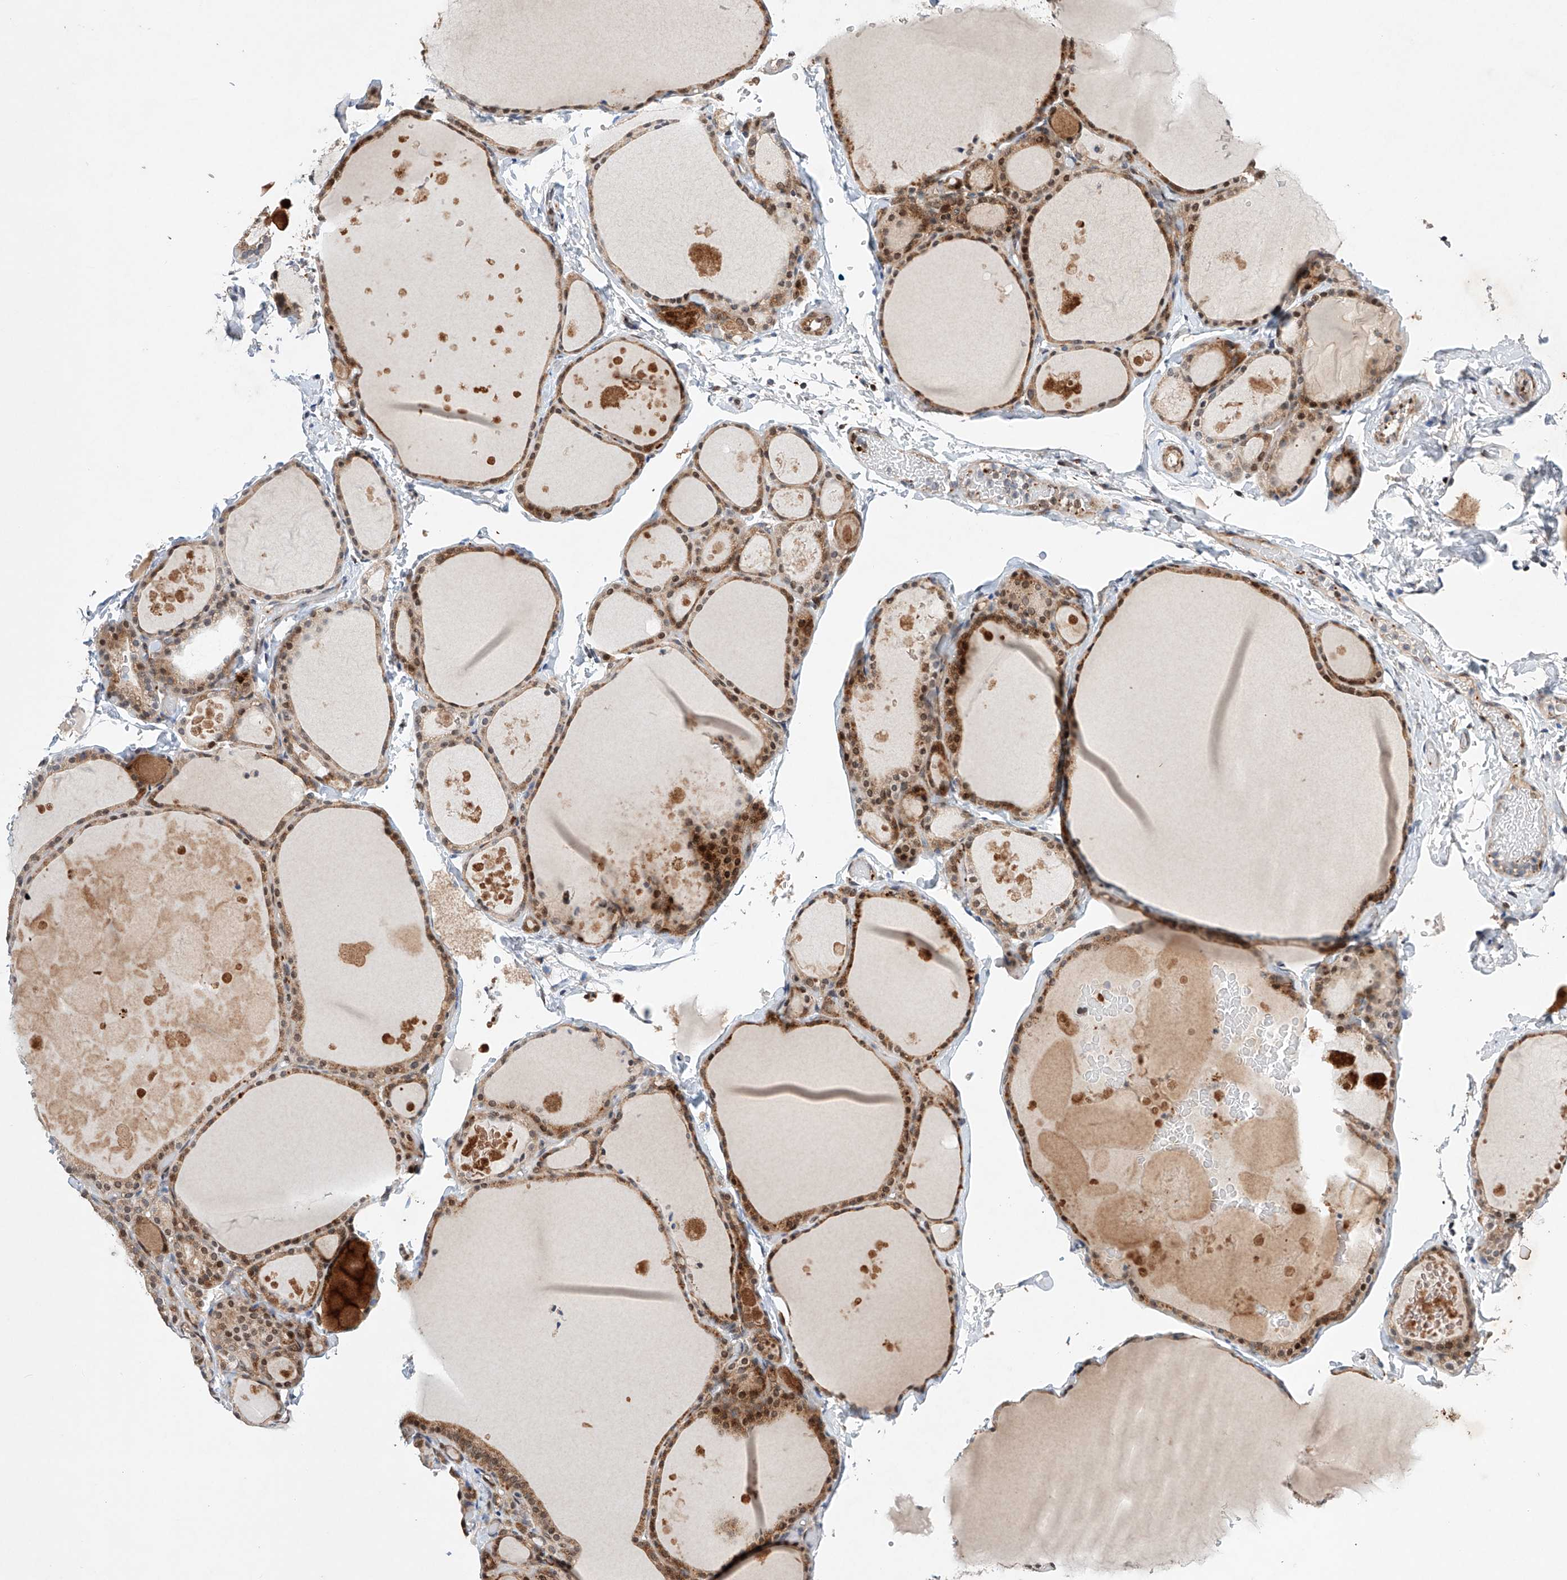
{"staining": {"intensity": "moderate", "quantity": ">75%", "location": "cytoplasmic/membranous"}, "tissue": "thyroid gland", "cell_type": "Glandular cells", "image_type": "normal", "snomed": [{"axis": "morphology", "description": "Normal tissue, NOS"}, {"axis": "topography", "description": "Thyroid gland"}], "caption": "Protein staining of unremarkable thyroid gland exhibits moderate cytoplasmic/membranous staining in about >75% of glandular cells.", "gene": "AFG1L", "patient": {"sex": "male", "age": 56}}